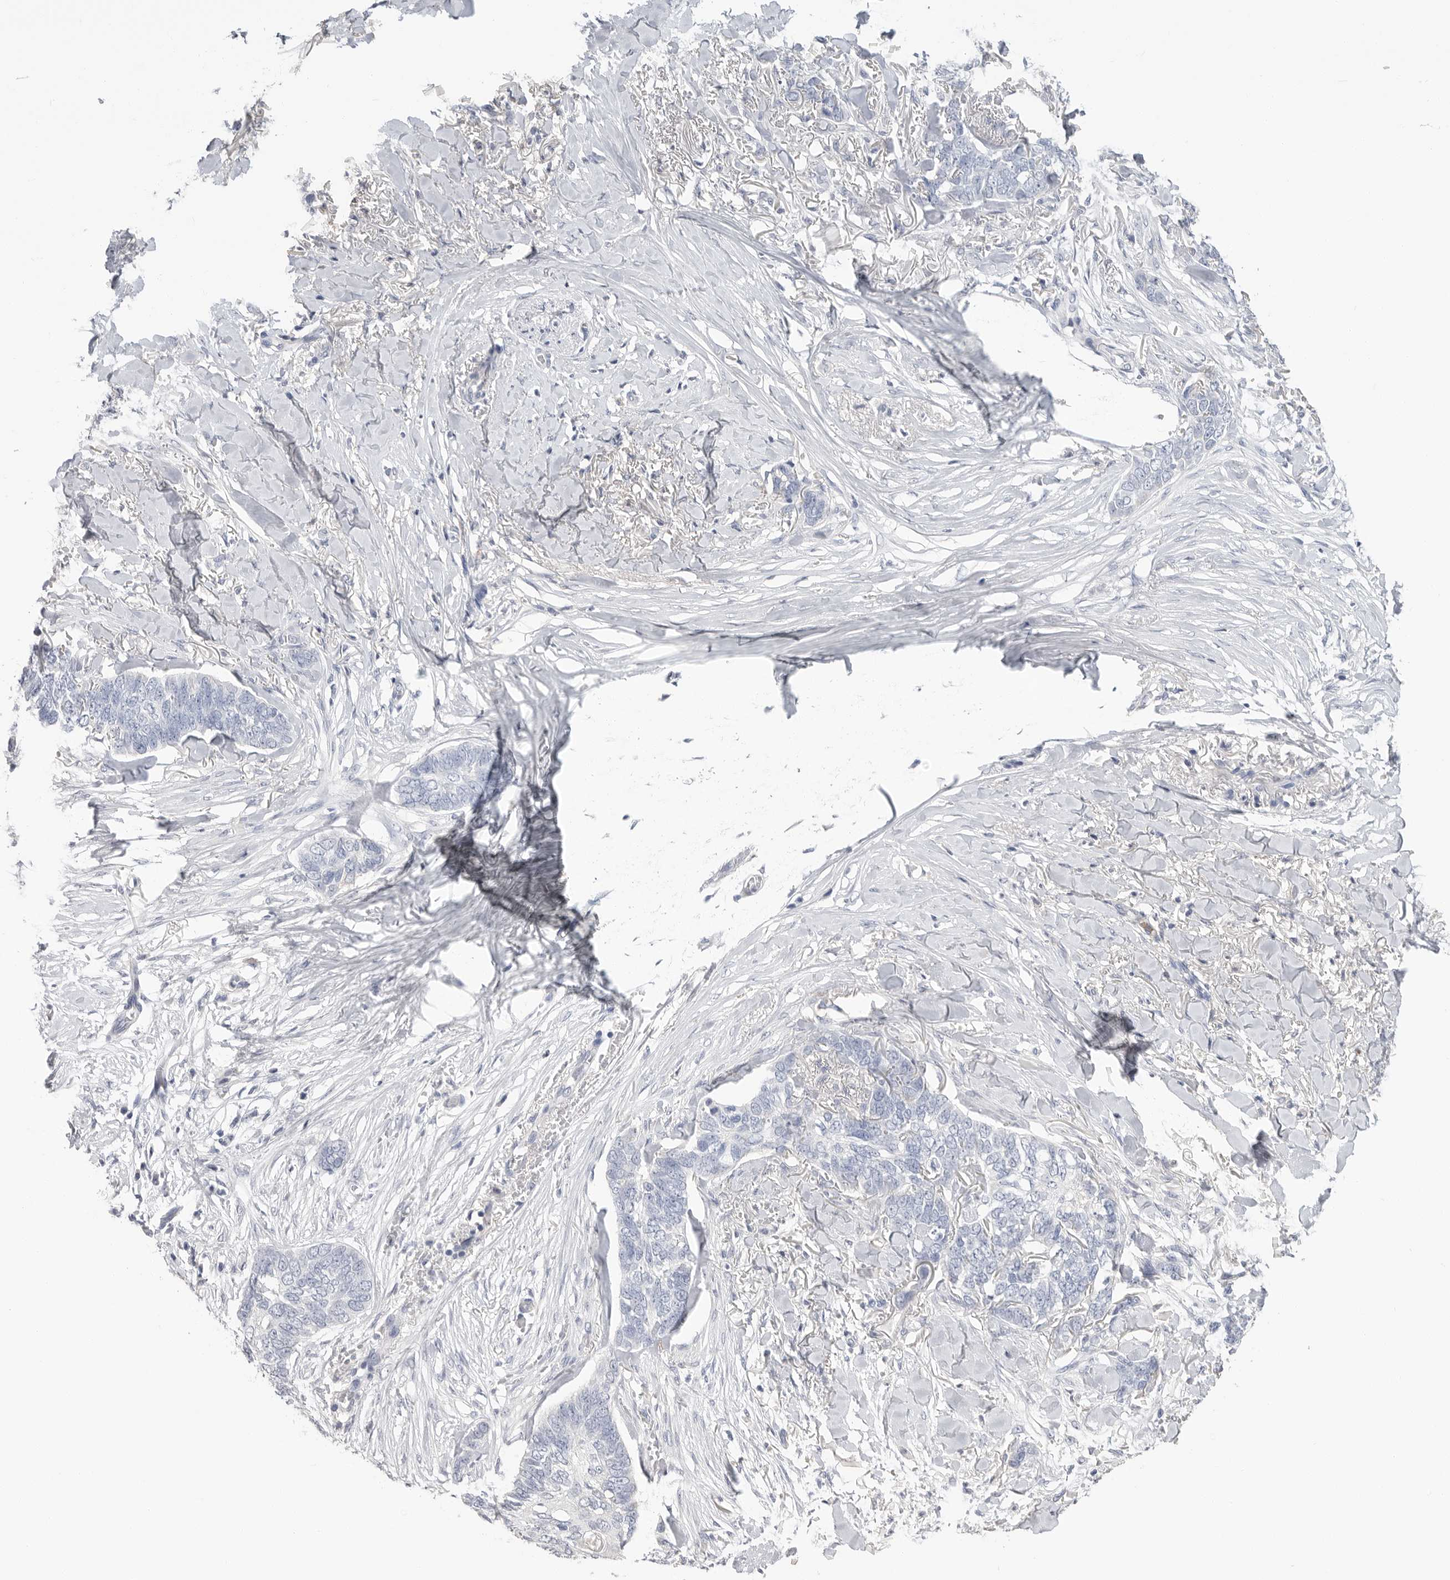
{"staining": {"intensity": "negative", "quantity": "none", "location": "none"}, "tissue": "skin cancer", "cell_type": "Tumor cells", "image_type": "cancer", "snomed": [{"axis": "morphology", "description": "Normal tissue, NOS"}, {"axis": "morphology", "description": "Basal cell carcinoma"}, {"axis": "topography", "description": "Skin"}], "caption": "This is an immunohistochemistry (IHC) photomicrograph of human basal cell carcinoma (skin). There is no staining in tumor cells.", "gene": "APOA2", "patient": {"sex": "male", "age": 77}}